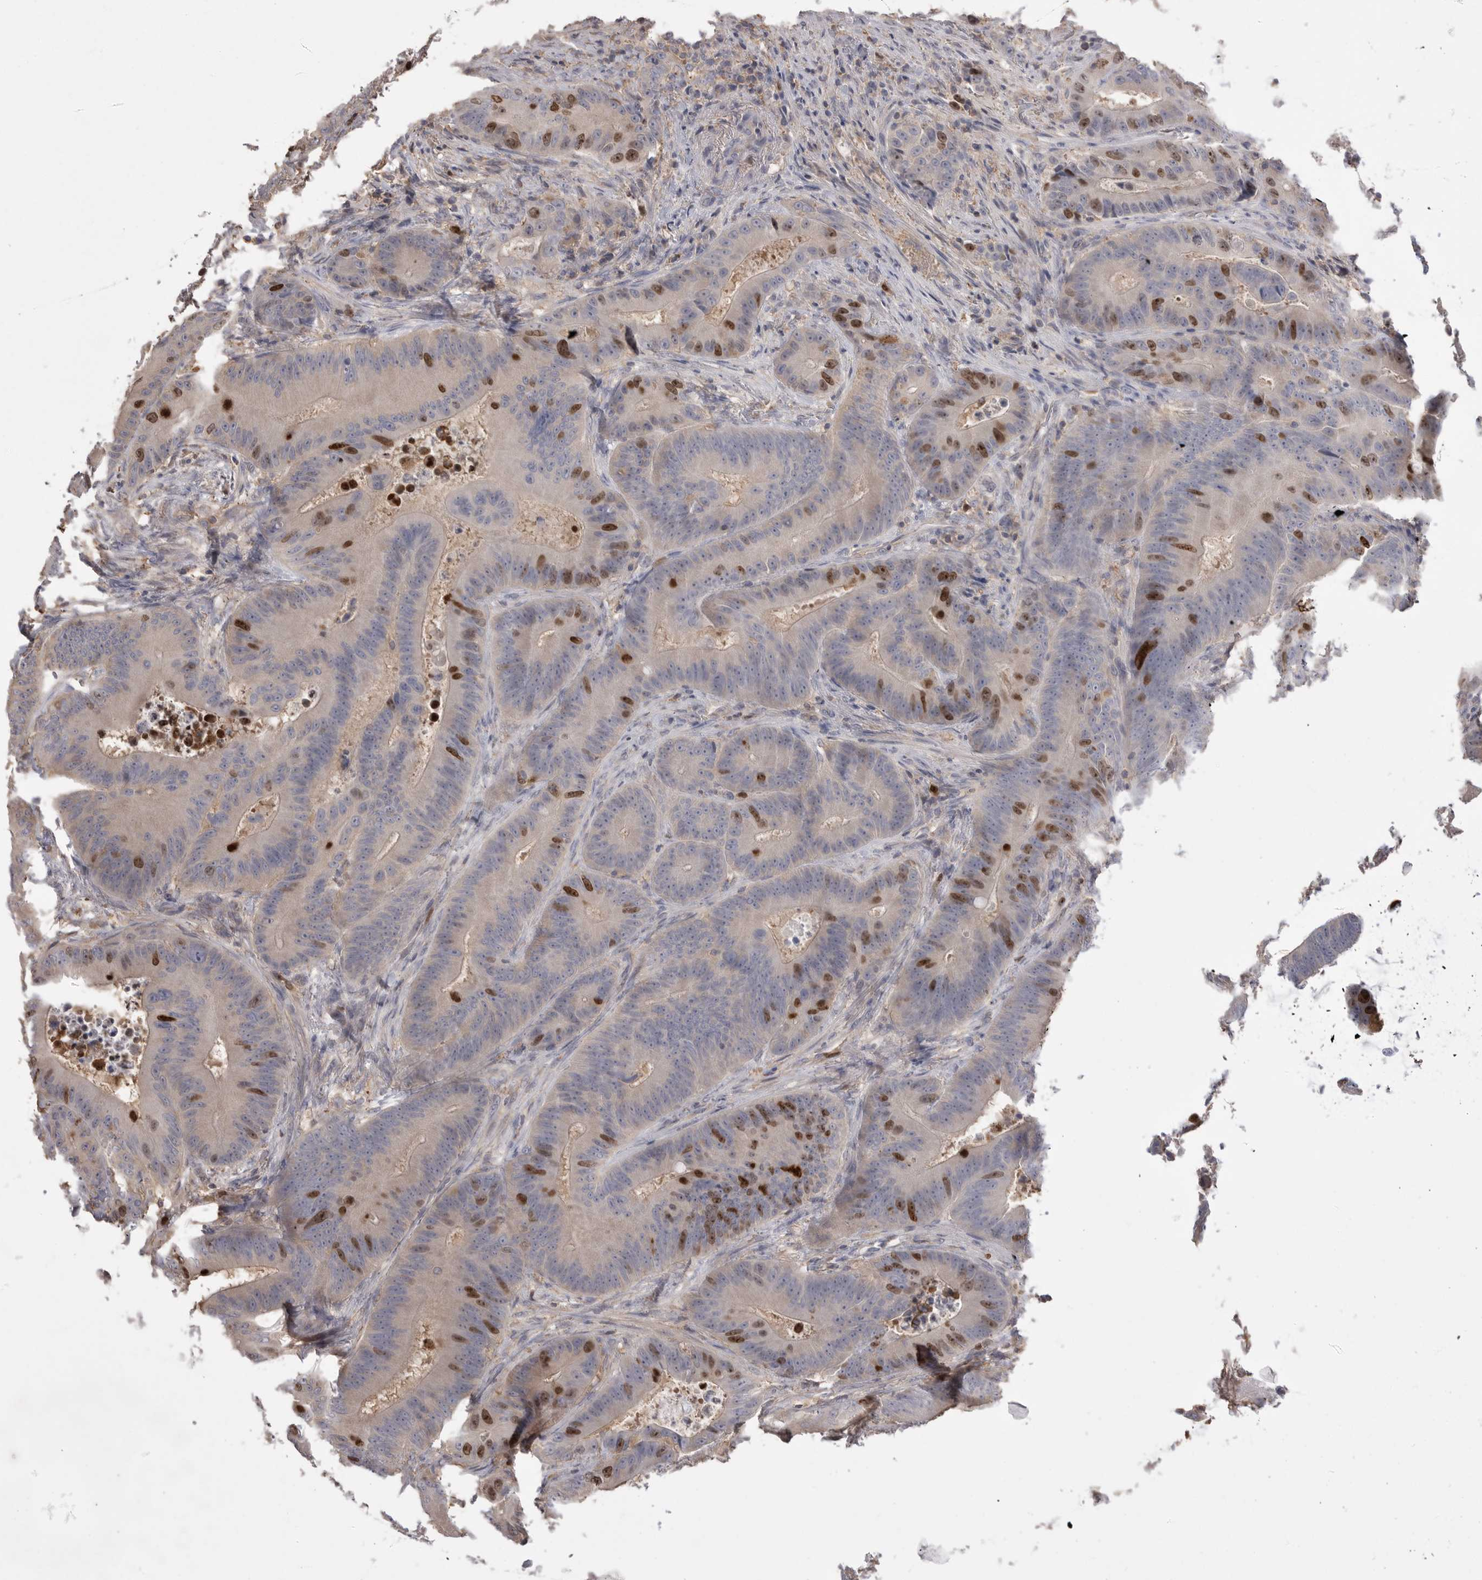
{"staining": {"intensity": "strong", "quantity": "<25%", "location": "nuclear"}, "tissue": "colorectal cancer", "cell_type": "Tumor cells", "image_type": "cancer", "snomed": [{"axis": "morphology", "description": "Adenocarcinoma, NOS"}, {"axis": "topography", "description": "Colon"}], "caption": "A photomicrograph showing strong nuclear staining in about <25% of tumor cells in colorectal cancer (adenocarcinoma), as visualized by brown immunohistochemical staining.", "gene": "TOP2A", "patient": {"sex": "male", "age": 83}}